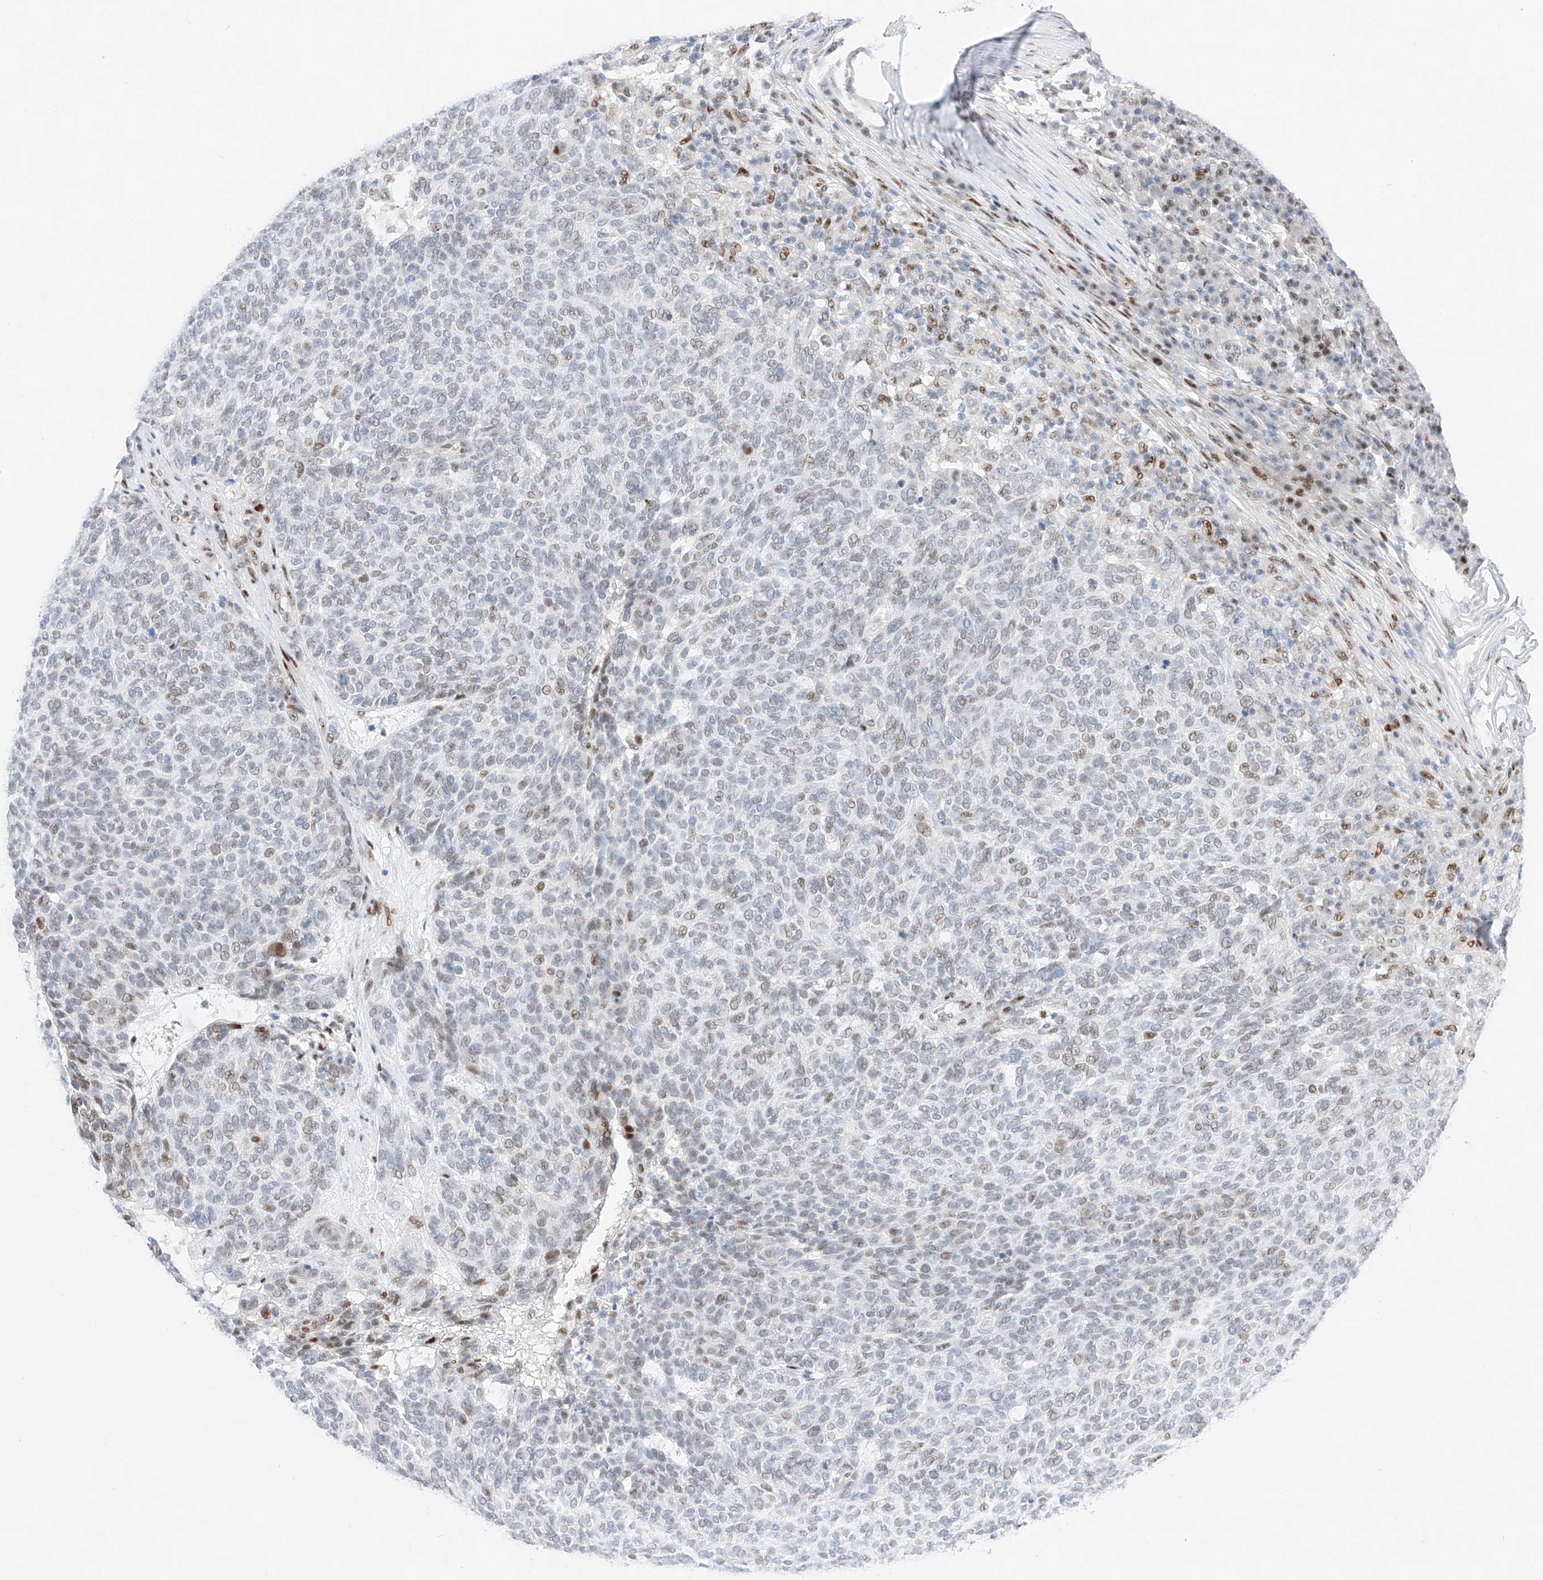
{"staining": {"intensity": "weak", "quantity": "<25%", "location": "nuclear"}, "tissue": "skin cancer", "cell_type": "Tumor cells", "image_type": "cancer", "snomed": [{"axis": "morphology", "description": "Squamous cell carcinoma, NOS"}, {"axis": "topography", "description": "Skin"}], "caption": "IHC of human skin squamous cell carcinoma exhibits no positivity in tumor cells. The staining is performed using DAB (3,3'-diaminobenzidine) brown chromogen with nuclei counter-stained in using hematoxylin.", "gene": "NT5C3B", "patient": {"sex": "female", "age": 90}}